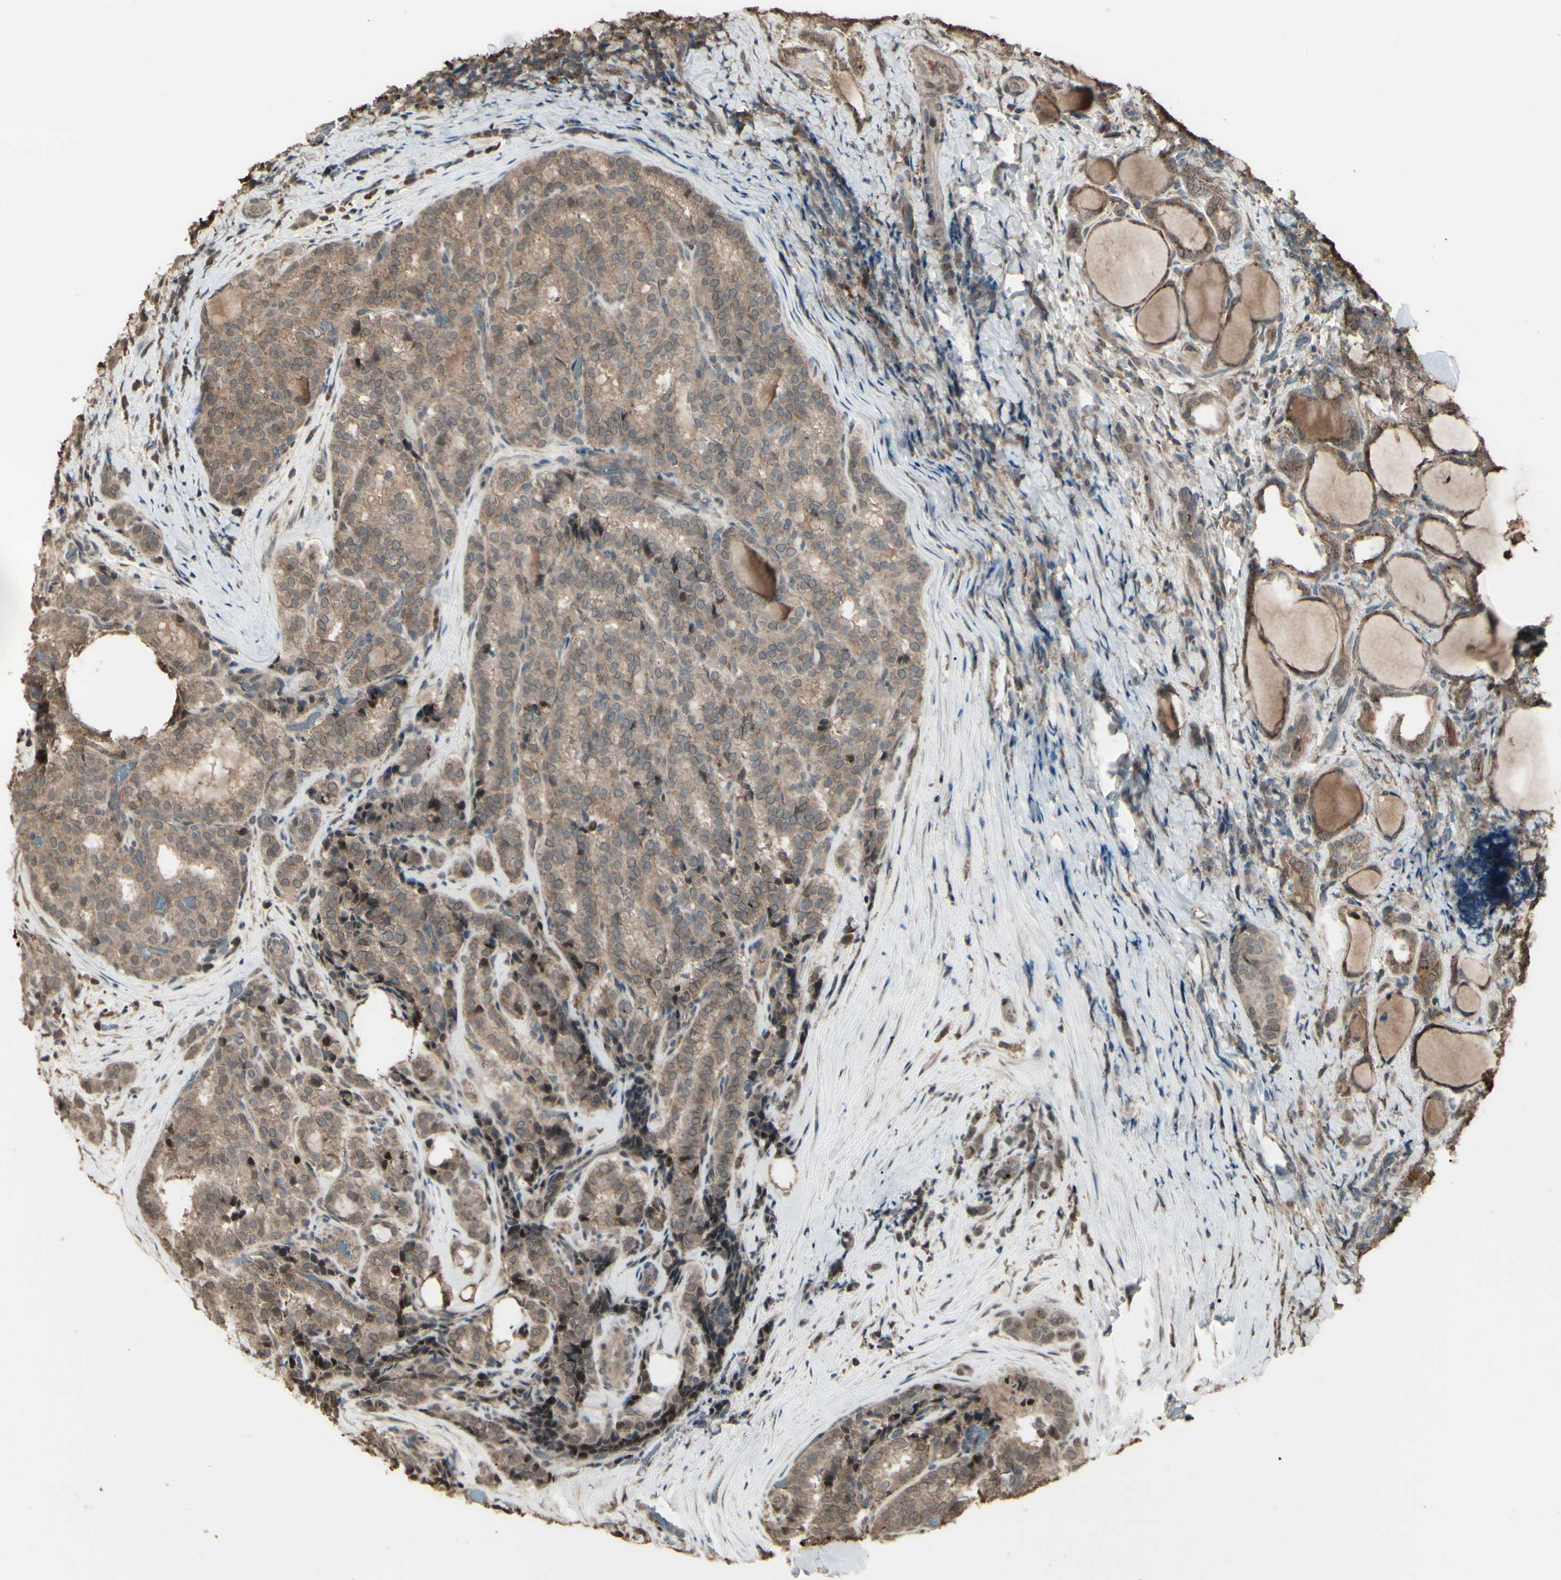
{"staining": {"intensity": "weak", "quantity": ">75%", "location": "cytoplasmic/membranous,nuclear"}, "tissue": "thyroid cancer", "cell_type": "Tumor cells", "image_type": "cancer", "snomed": [{"axis": "morphology", "description": "Normal tissue, NOS"}, {"axis": "morphology", "description": "Papillary adenocarcinoma, NOS"}, {"axis": "topography", "description": "Thyroid gland"}], "caption": "Protein expression analysis of thyroid papillary adenocarcinoma reveals weak cytoplasmic/membranous and nuclear expression in approximately >75% of tumor cells.", "gene": "GNAS", "patient": {"sex": "female", "age": 30}}